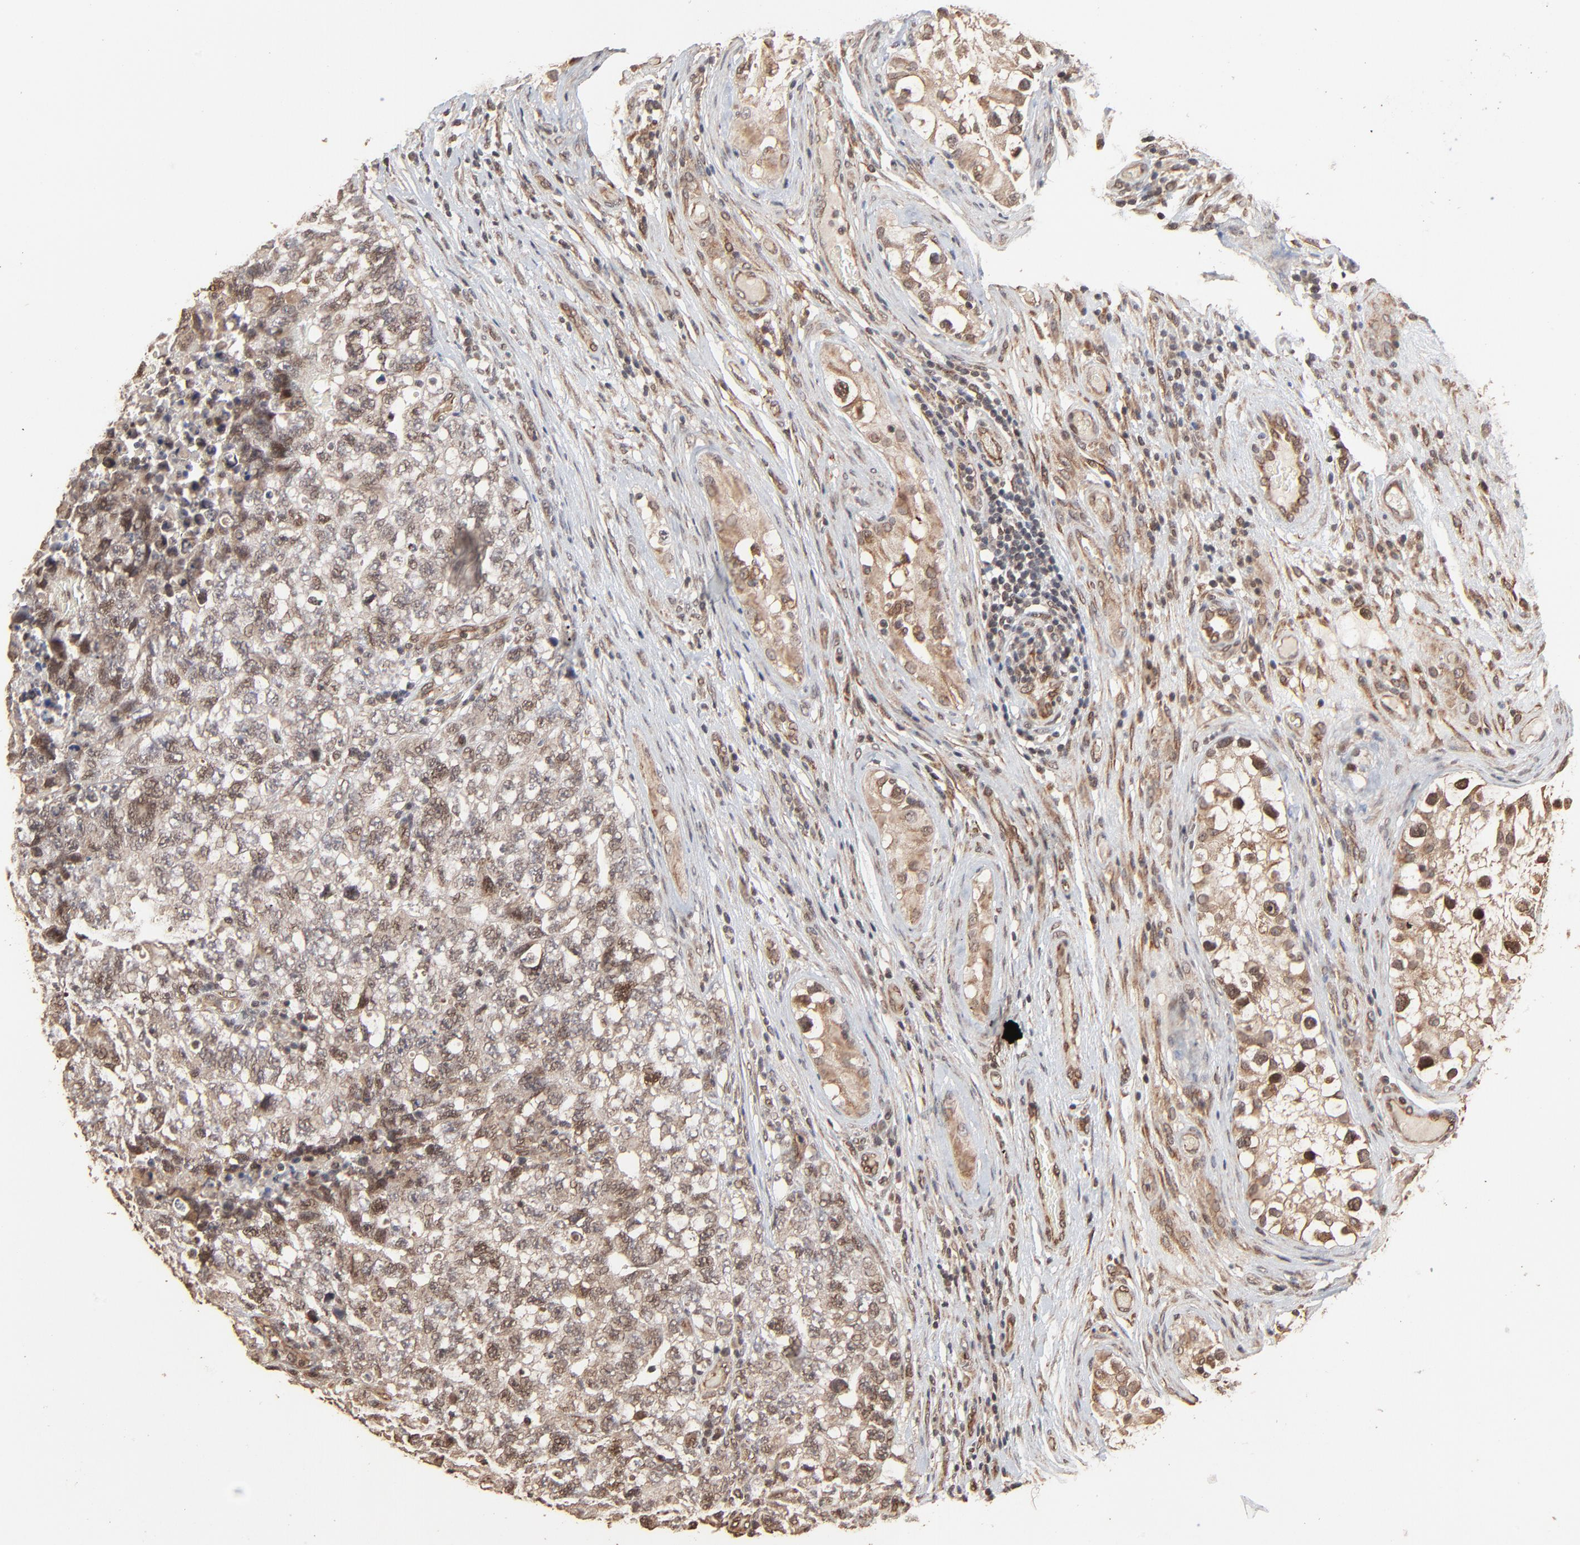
{"staining": {"intensity": "weak", "quantity": "25%-75%", "location": "cytoplasmic/membranous,nuclear"}, "tissue": "testis cancer", "cell_type": "Tumor cells", "image_type": "cancer", "snomed": [{"axis": "morphology", "description": "Carcinoma, Embryonal, NOS"}, {"axis": "topography", "description": "Testis"}], "caption": "Immunohistochemical staining of human embryonal carcinoma (testis) exhibits weak cytoplasmic/membranous and nuclear protein positivity in about 25%-75% of tumor cells.", "gene": "FAM227A", "patient": {"sex": "male", "age": 31}}